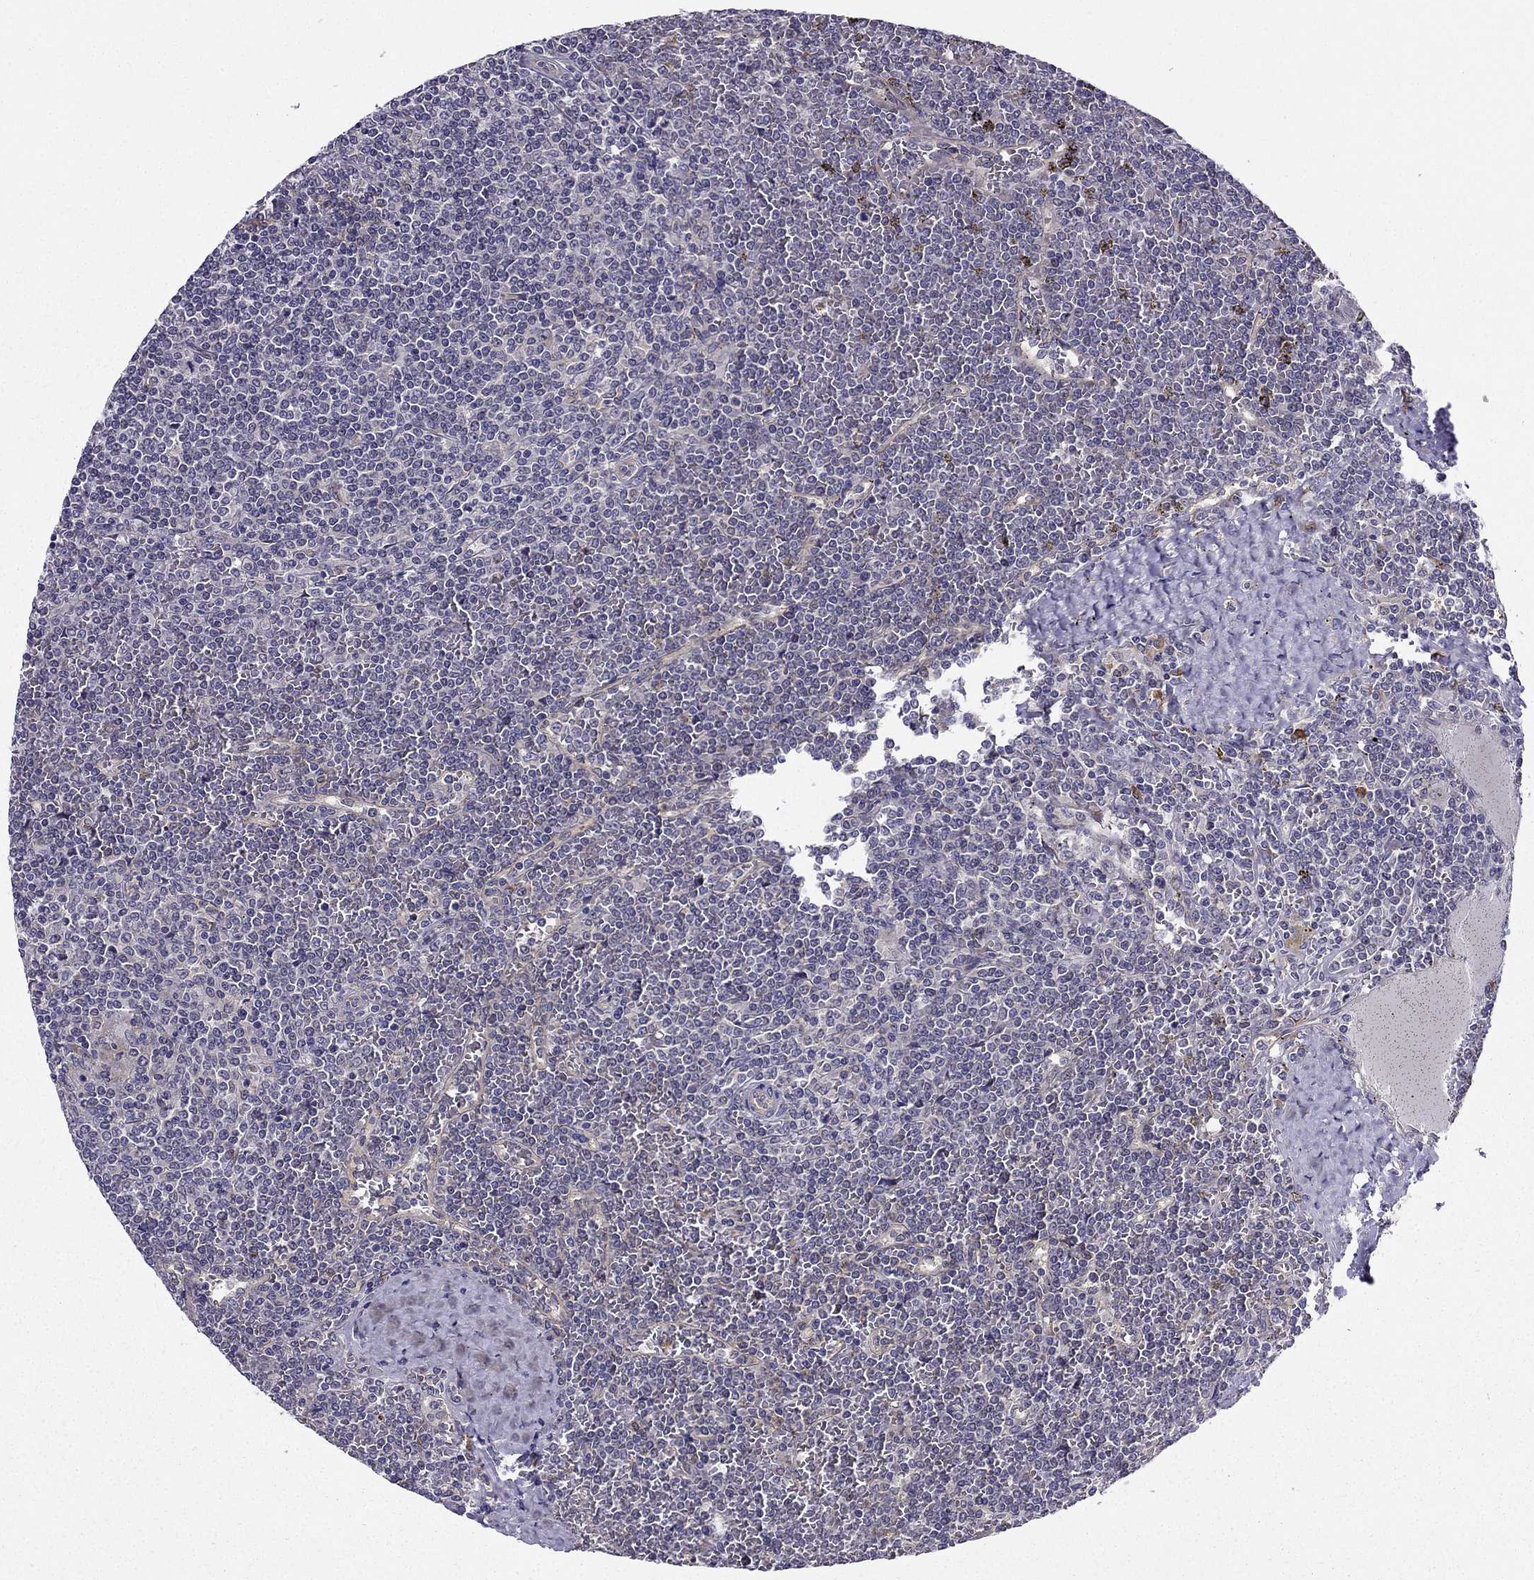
{"staining": {"intensity": "negative", "quantity": "none", "location": "none"}, "tissue": "lymphoma", "cell_type": "Tumor cells", "image_type": "cancer", "snomed": [{"axis": "morphology", "description": "Malignant lymphoma, non-Hodgkin's type, Low grade"}, {"axis": "topography", "description": "Spleen"}], "caption": "Low-grade malignant lymphoma, non-Hodgkin's type was stained to show a protein in brown. There is no significant expression in tumor cells.", "gene": "ARHGEF28", "patient": {"sex": "female", "age": 19}}